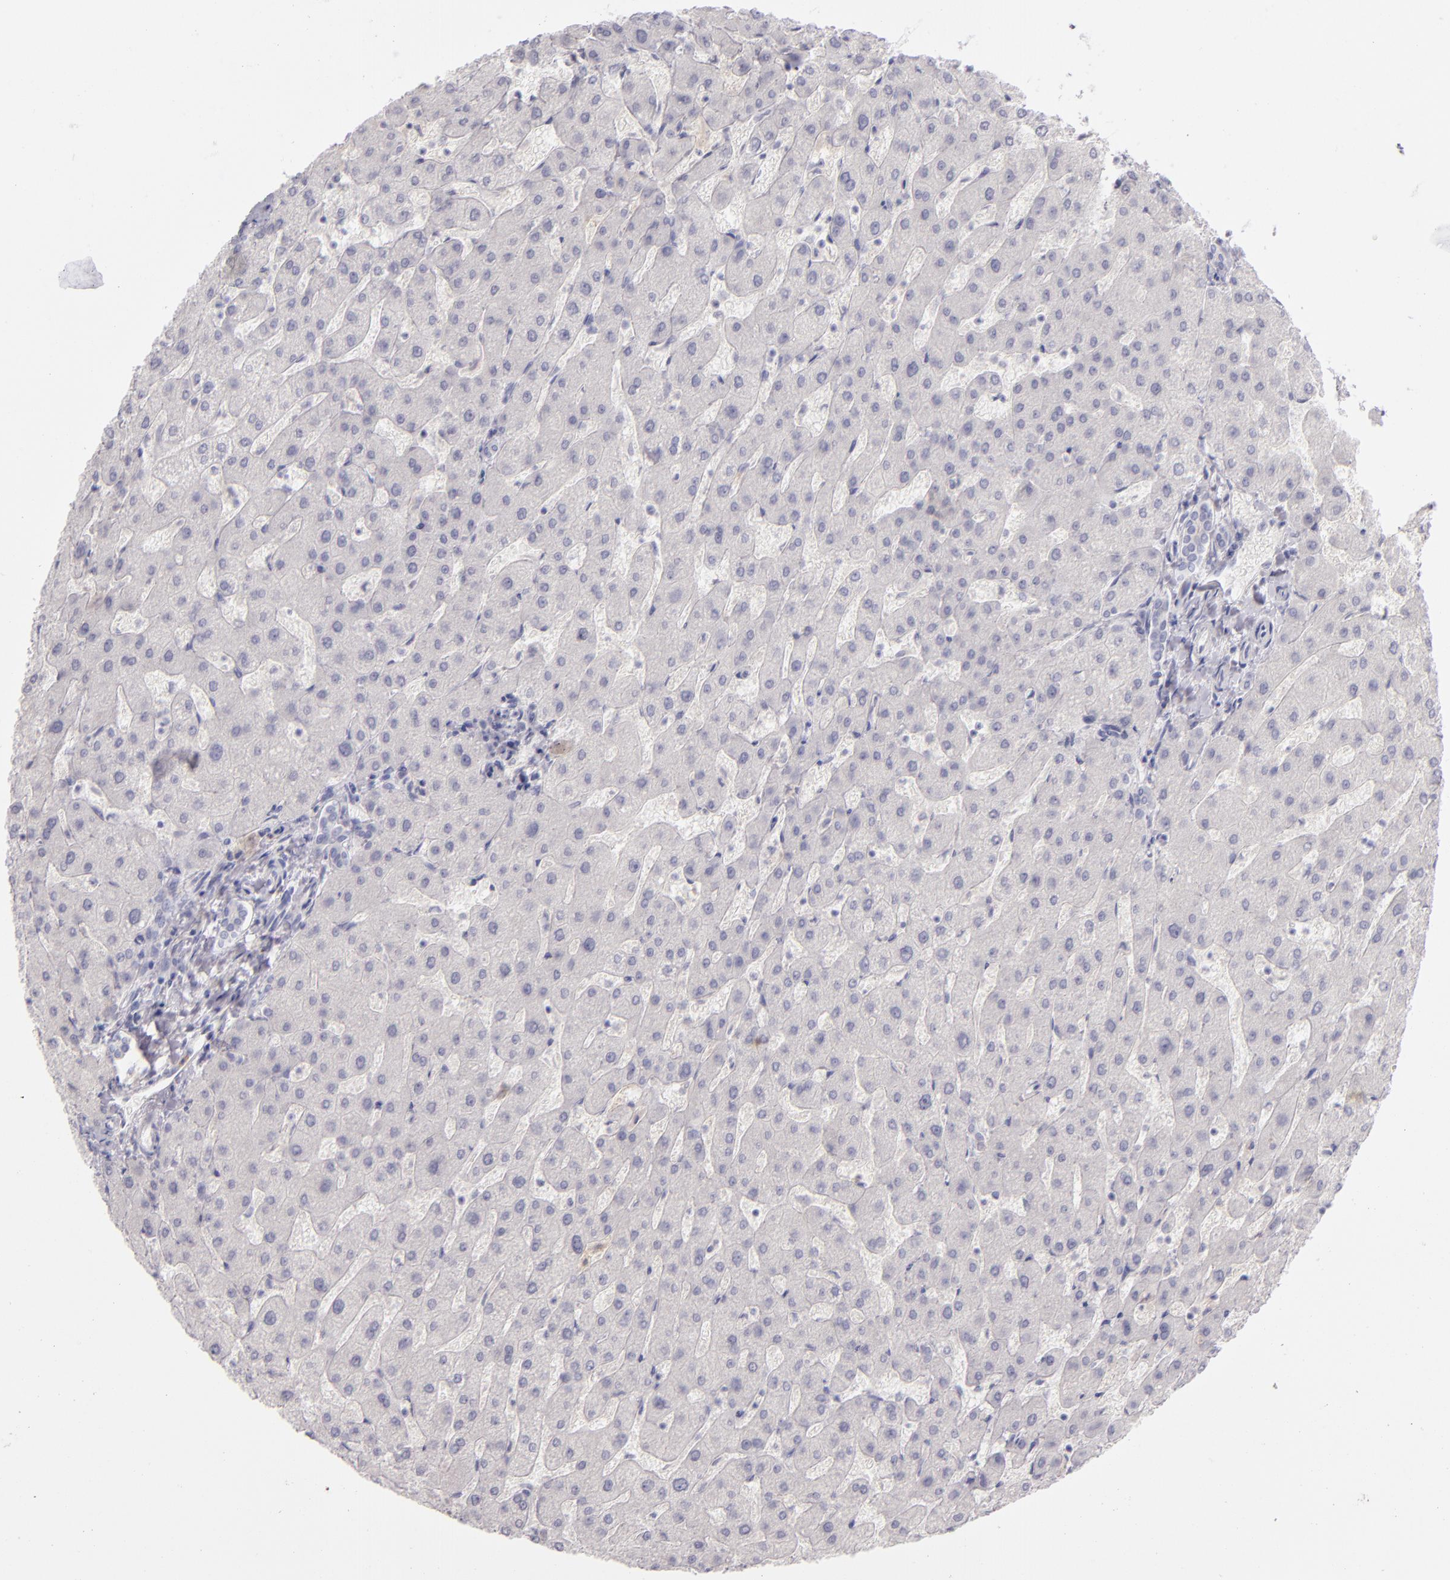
{"staining": {"intensity": "negative", "quantity": "none", "location": "none"}, "tissue": "liver", "cell_type": "Cholangiocytes", "image_type": "normal", "snomed": [{"axis": "morphology", "description": "Normal tissue, NOS"}, {"axis": "topography", "description": "Liver"}], "caption": "IHC histopathology image of normal liver stained for a protein (brown), which reveals no expression in cholangiocytes.", "gene": "CD40", "patient": {"sex": "male", "age": 67}}